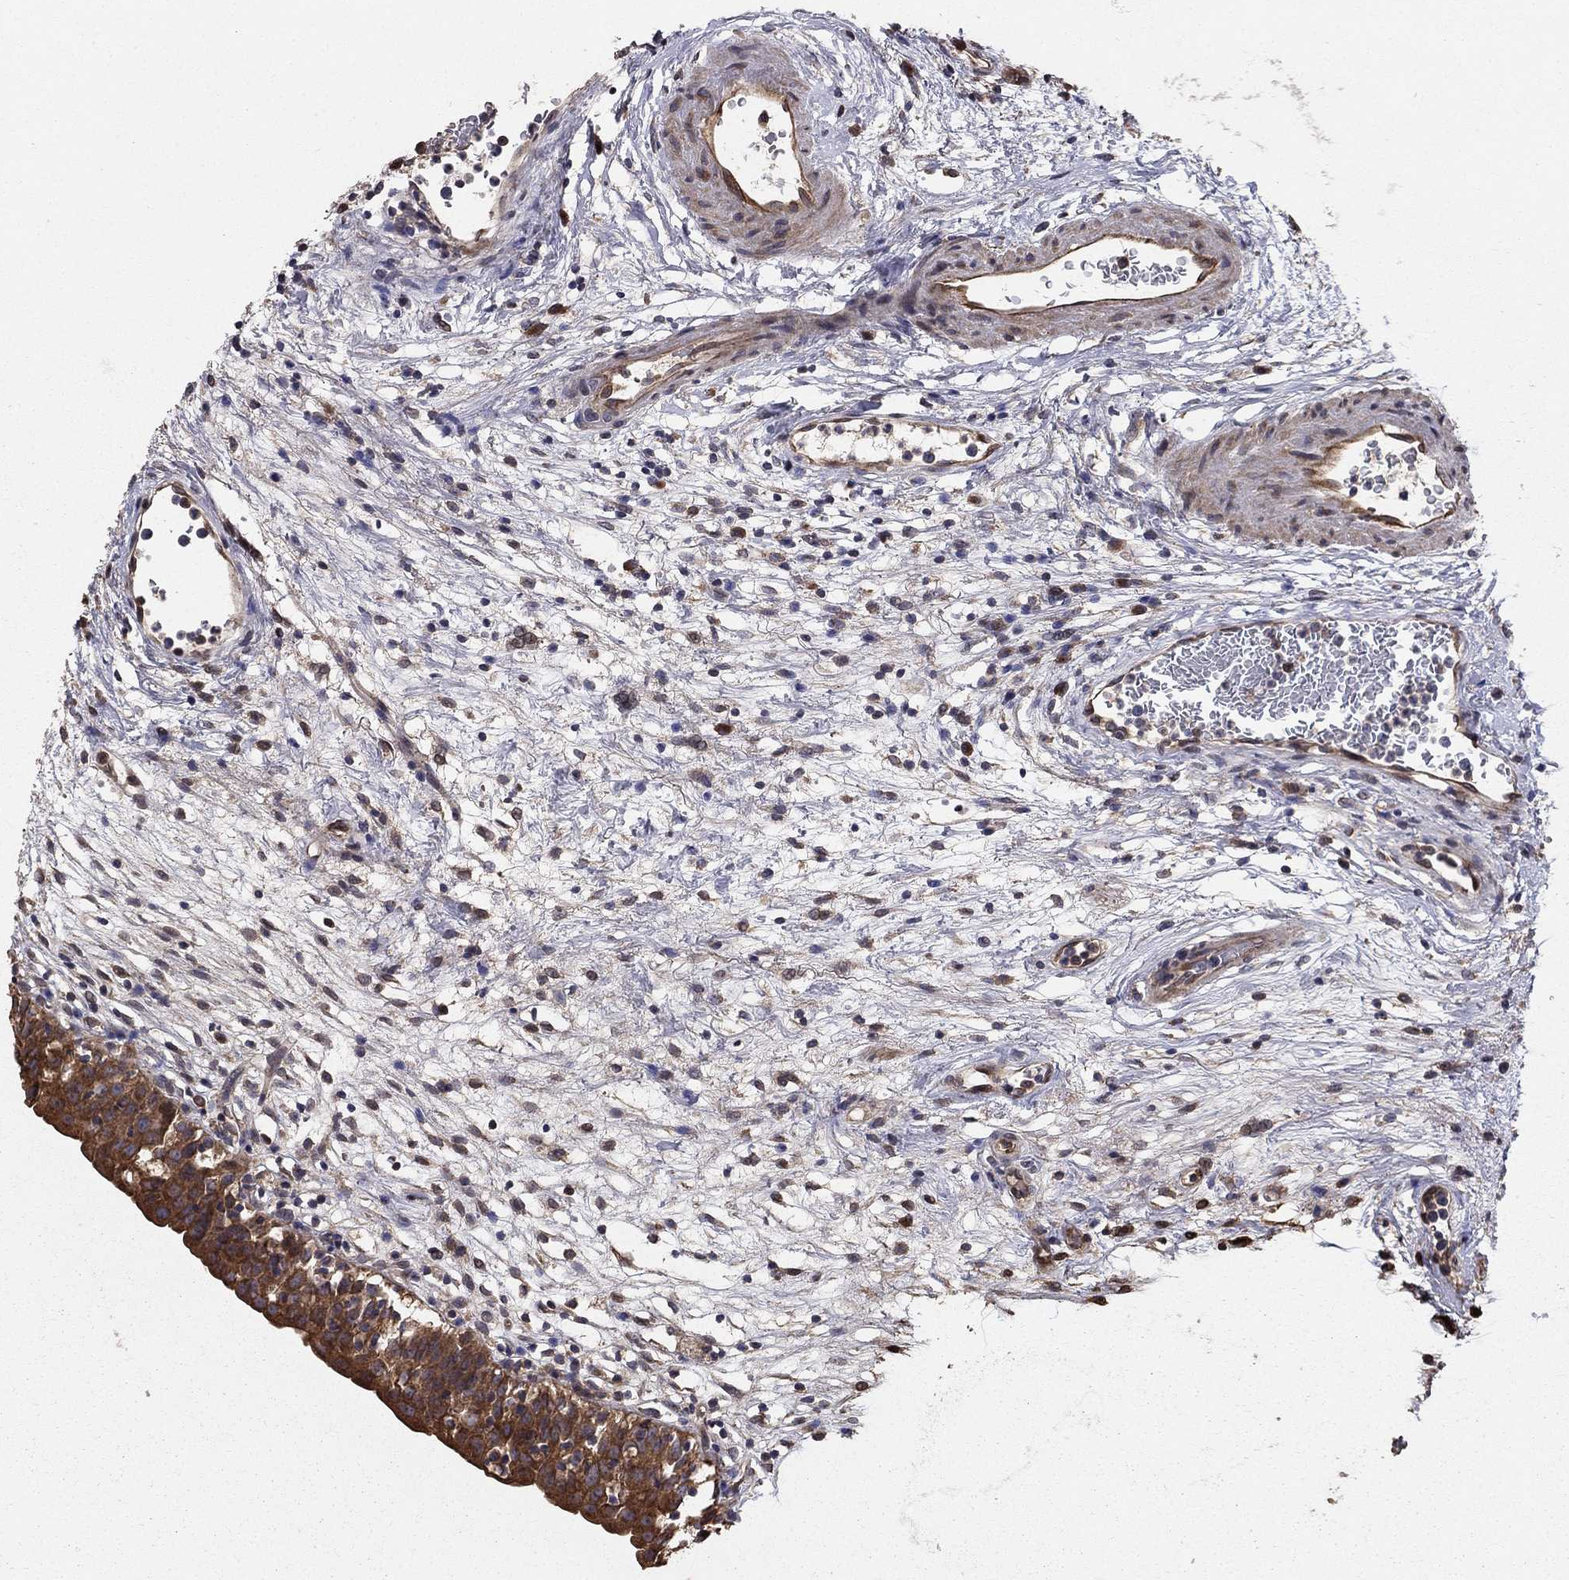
{"staining": {"intensity": "strong", "quantity": ">75%", "location": "cytoplasmic/membranous"}, "tissue": "urinary bladder", "cell_type": "Urothelial cells", "image_type": "normal", "snomed": [{"axis": "morphology", "description": "Normal tissue, NOS"}, {"axis": "topography", "description": "Urinary bladder"}], "caption": "Immunohistochemical staining of benign urinary bladder exhibits >75% levels of strong cytoplasmic/membranous protein expression in about >75% of urothelial cells.", "gene": "BABAM2", "patient": {"sex": "male", "age": 76}}